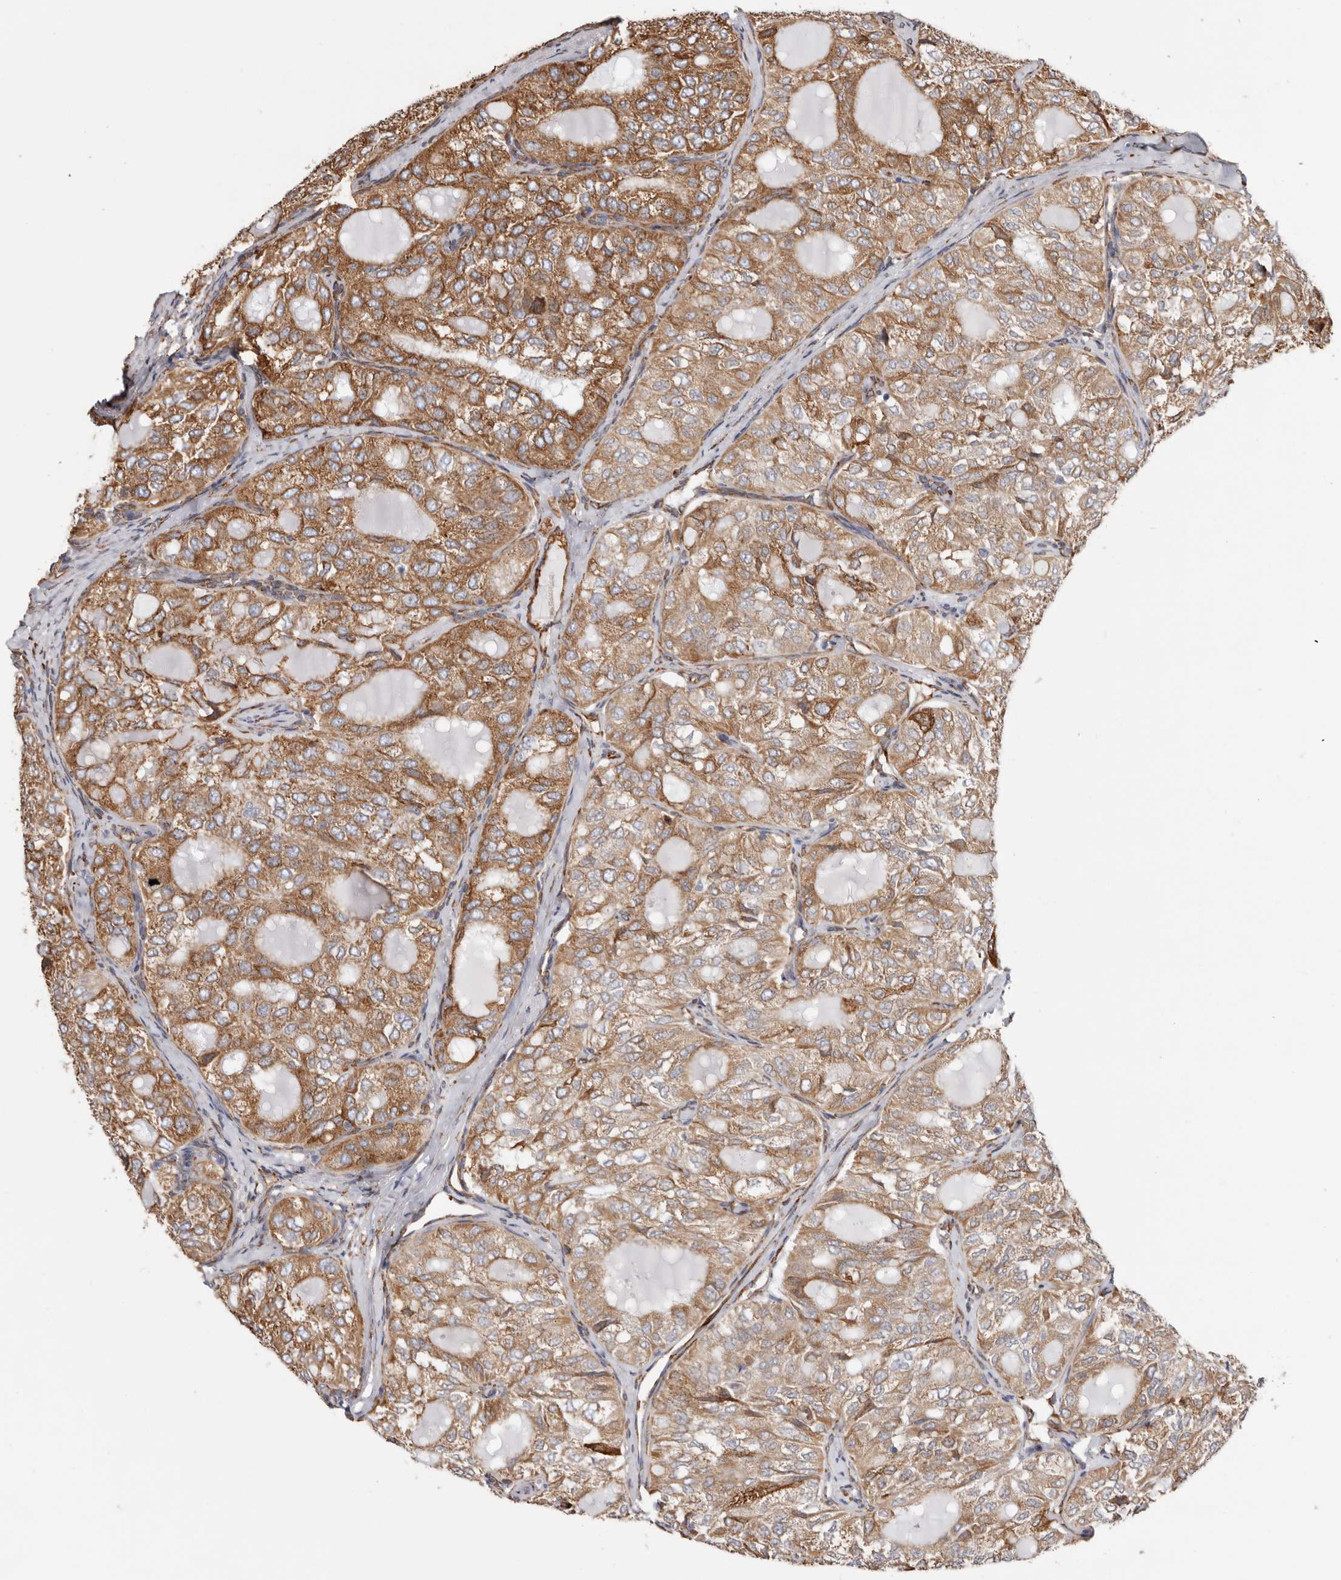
{"staining": {"intensity": "moderate", "quantity": ">75%", "location": "cytoplasmic/membranous"}, "tissue": "thyroid cancer", "cell_type": "Tumor cells", "image_type": "cancer", "snomed": [{"axis": "morphology", "description": "Follicular adenoma carcinoma, NOS"}, {"axis": "topography", "description": "Thyroid gland"}], "caption": "Thyroid cancer stained for a protein exhibits moderate cytoplasmic/membranous positivity in tumor cells. The protein is shown in brown color, while the nuclei are stained blue.", "gene": "SEMA3E", "patient": {"sex": "male", "age": 75}}